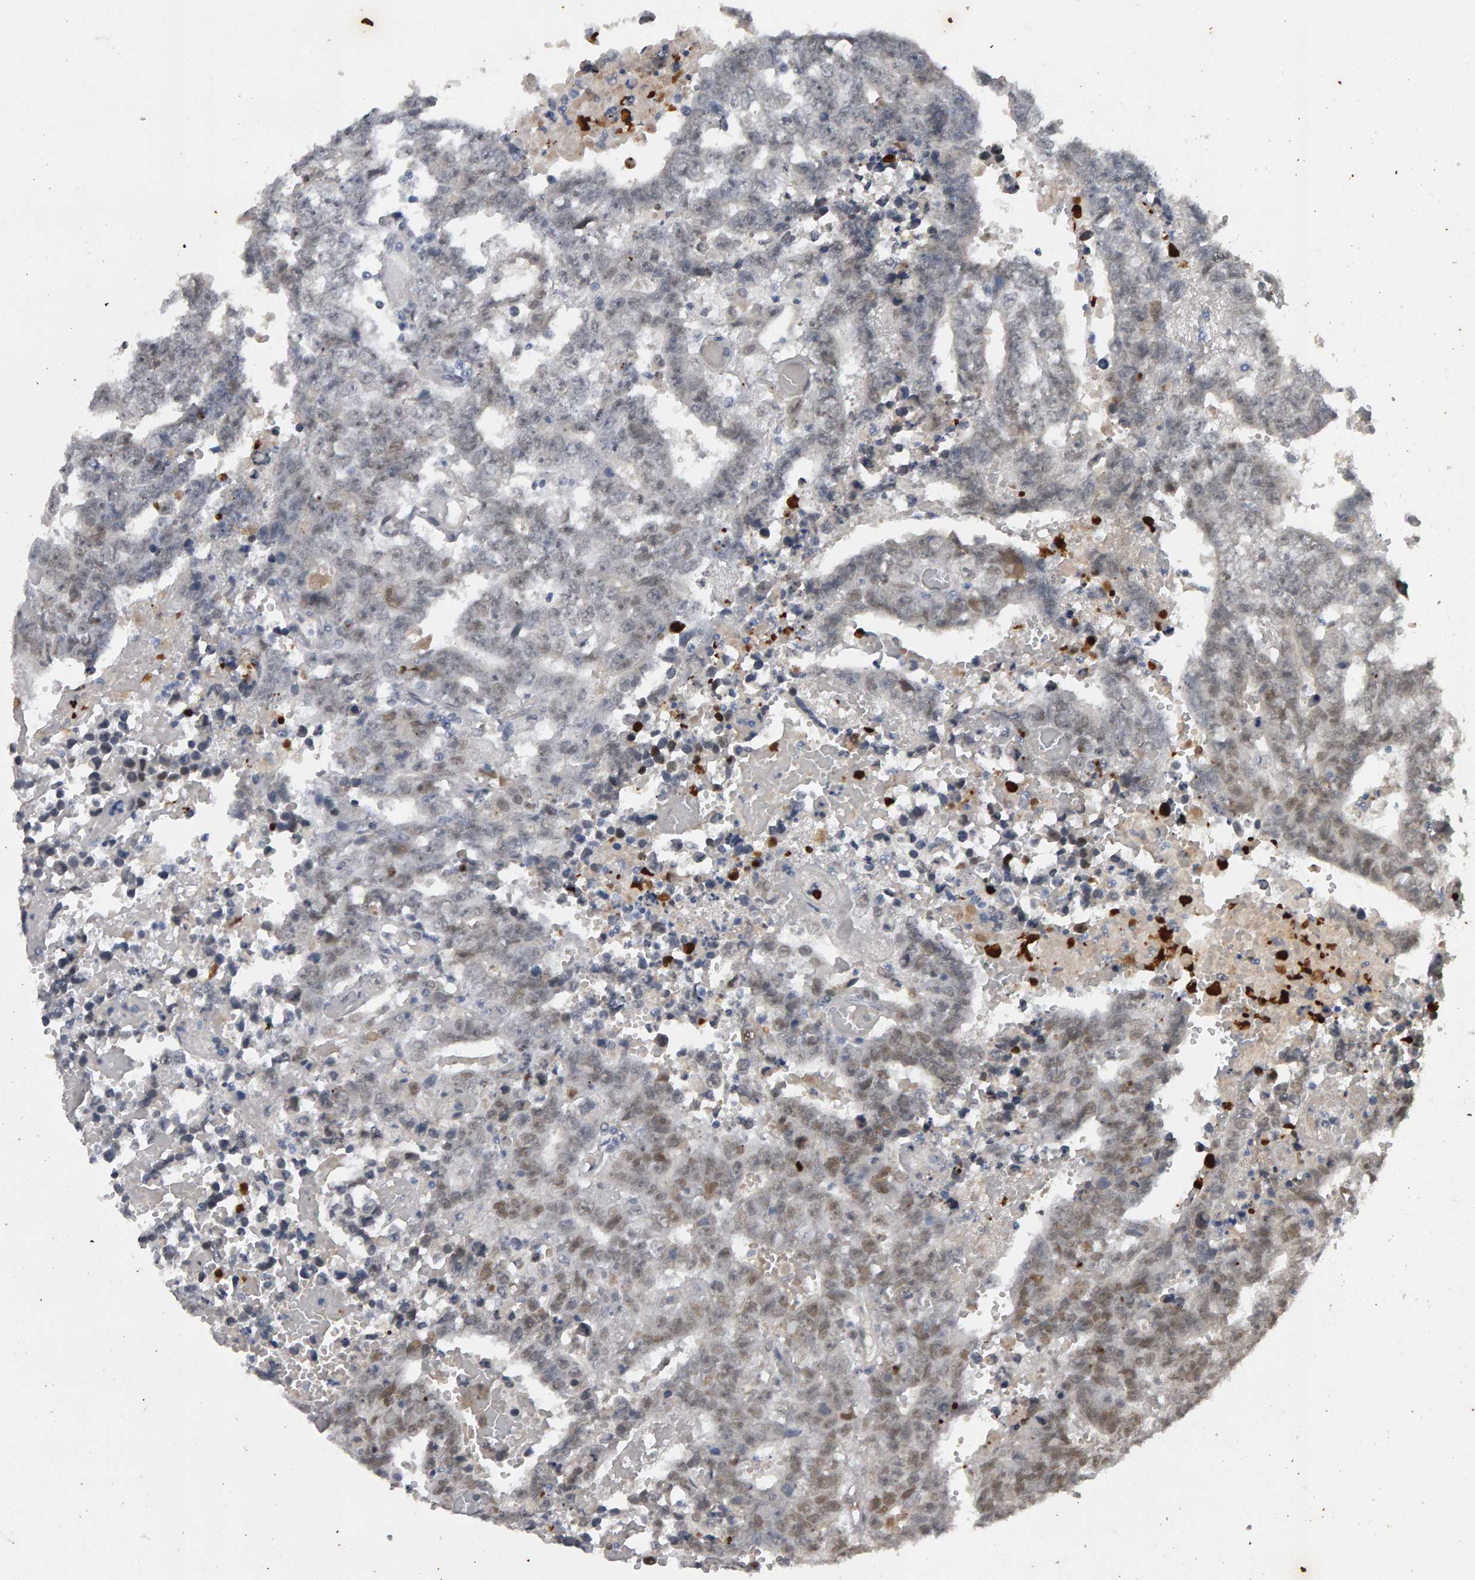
{"staining": {"intensity": "weak", "quantity": "25%-75%", "location": "nuclear"}, "tissue": "testis cancer", "cell_type": "Tumor cells", "image_type": "cancer", "snomed": [{"axis": "morphology", "description": "Carcinoma, Embryonal, NOS"}, {"axis": "topography", "description": "Testis"}], "caption": "A micrograph of testis cancer (embryonal carcinoma) stained for a protein demonstrates weak nuclear brown staining in tumor cells. Immunohistochemistry (ihc) stains the protein of interest in brown and the nuclei are stained blue.", "gene": "IPO8", "patient": {"sex": "male", "age": 25}}